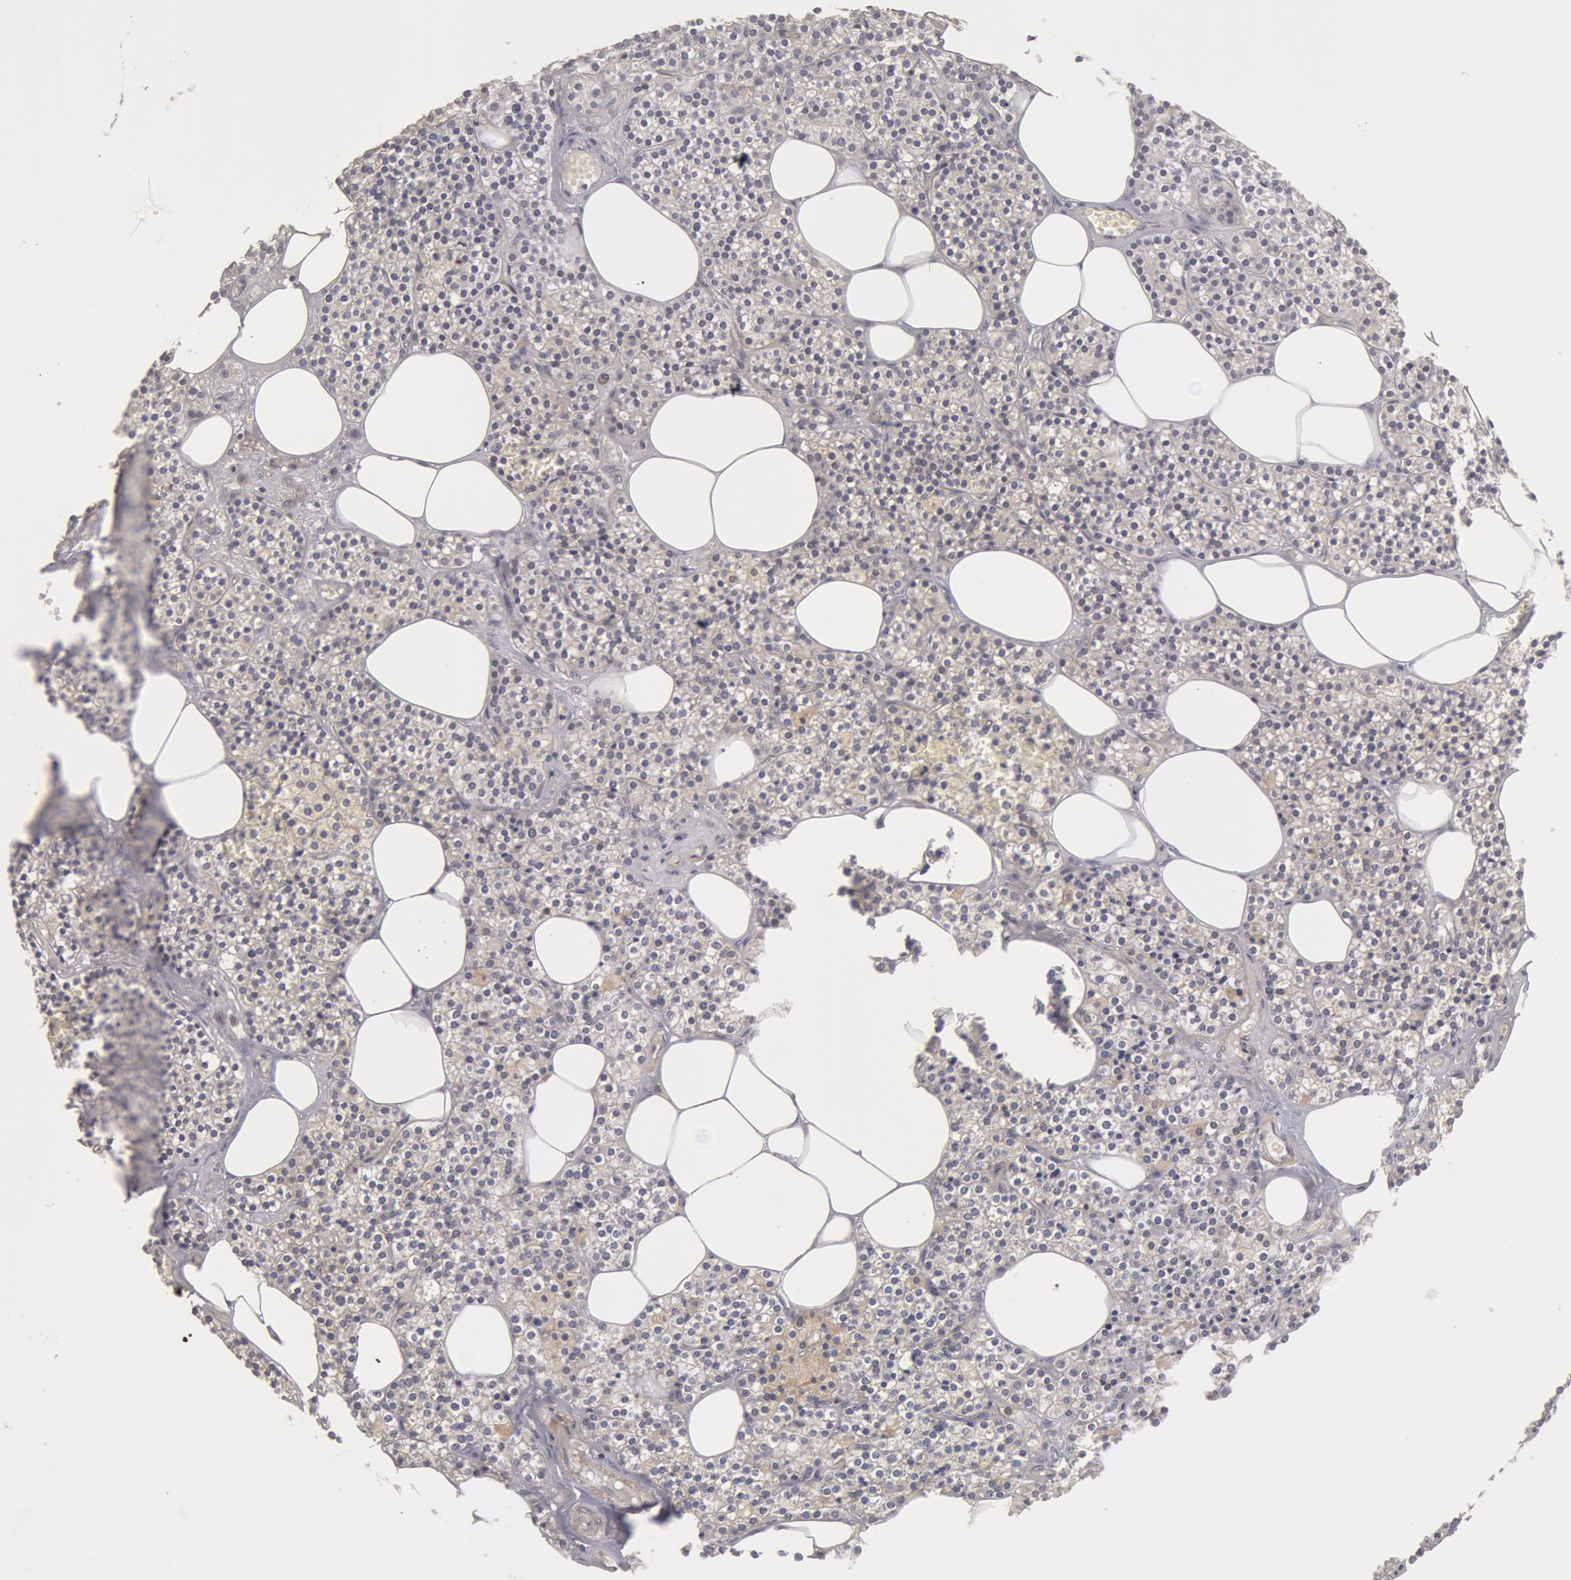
{"staining": {"intensity": "moderate", "quantity": ">75%", "location": "nuclear"}, "tissue": "parathyroid gland", "cell_type": "Glandular cells", "image_type": "normal", "snomed": [{"axis": "morphology", "description": "Normal tissue, NOS"}, {"axis": "topography", "description": "Parathyroid gland"}], "caption": "Immunohistochemistry staining of normal parathyroid gland, which reveals medium levels of moderate nuclear positivity in about >75% of glandular cells indicating moderate nuclear protein positivity. The staining was performed using DAB (3,3'-diaminobenzidine) (brown) for protein detection and nuclei were counterstained in hematoxylin (blue).", "gene": "ZNF350", "patient": {"sex": "male", "age": 51}}